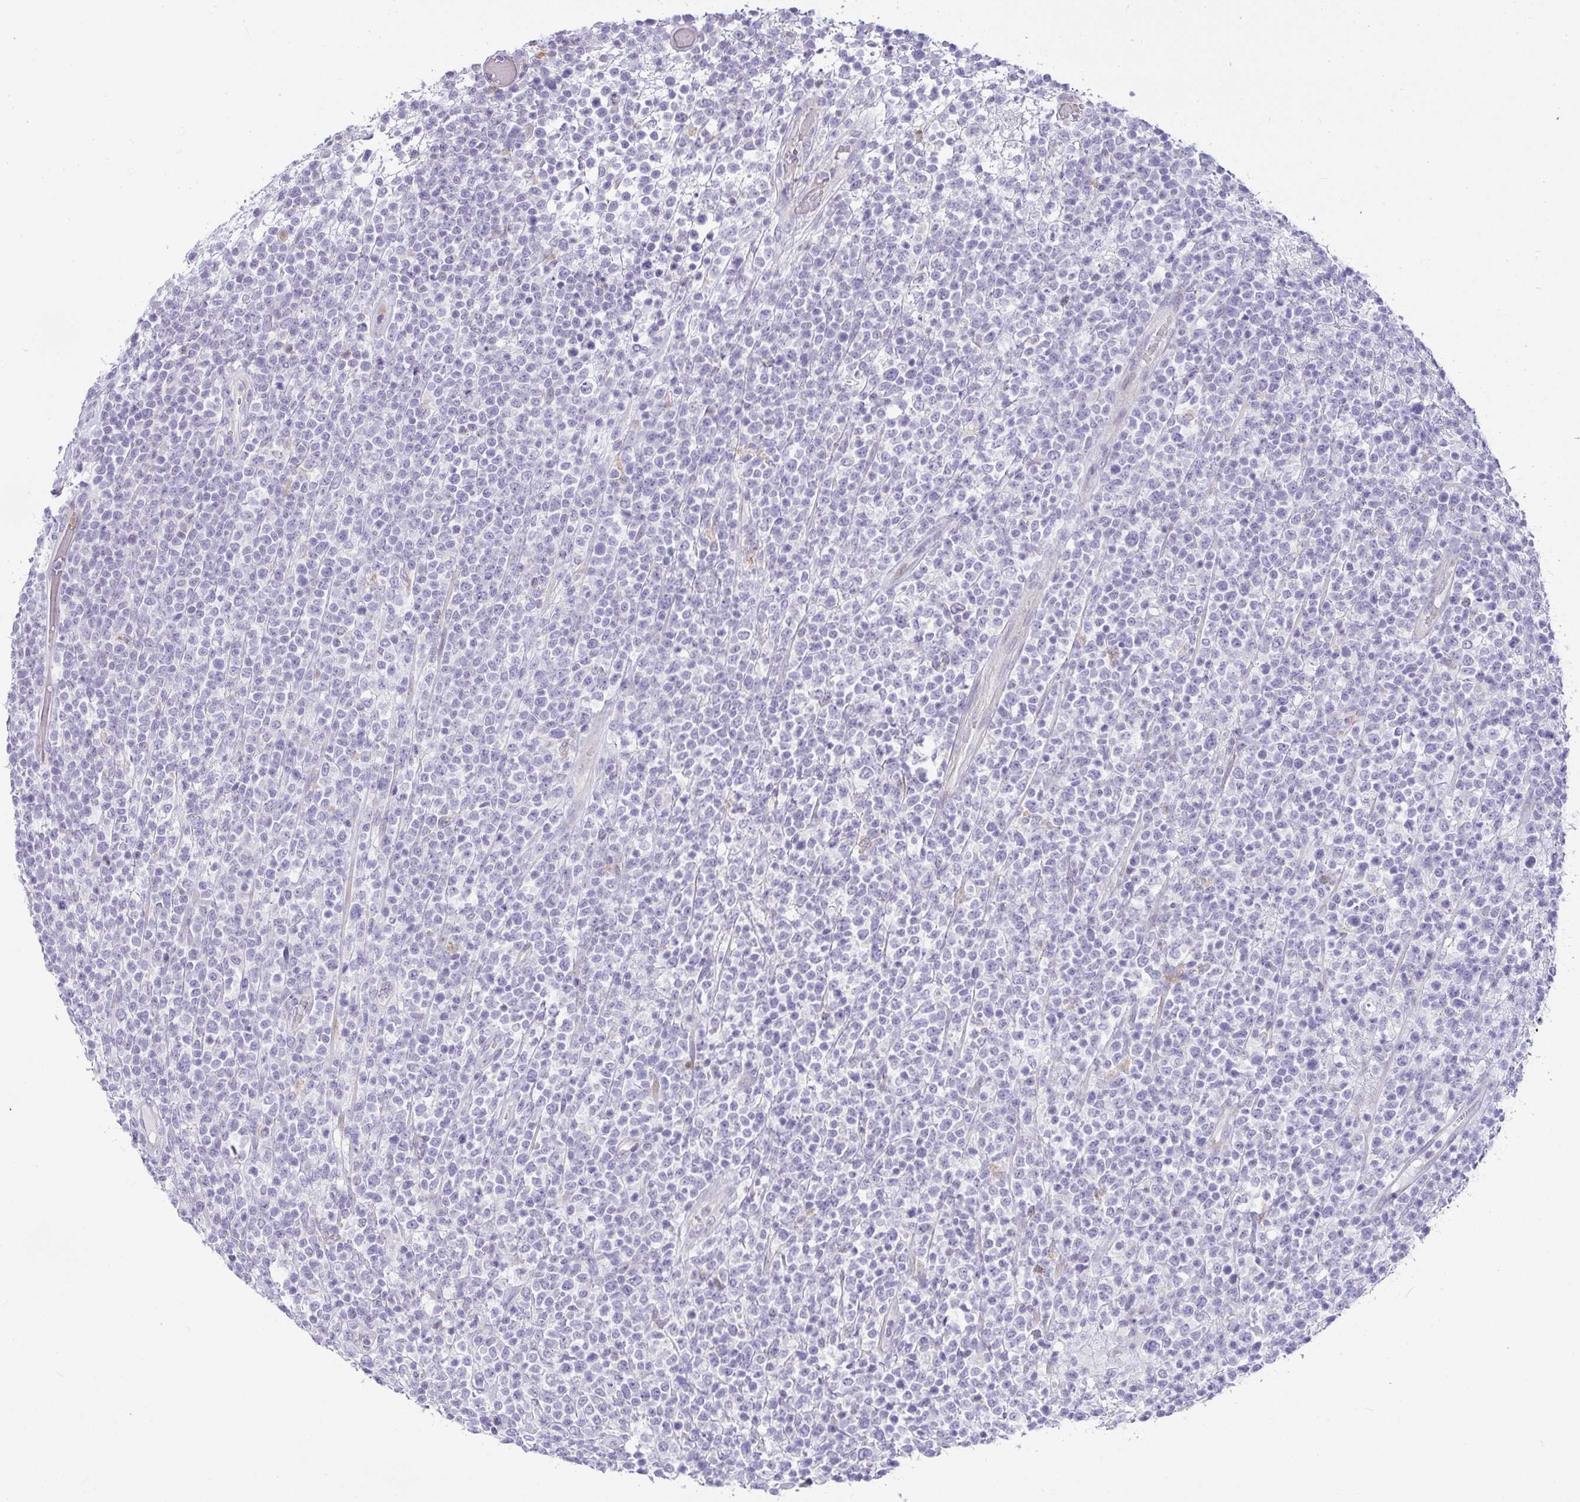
{"staining": {"intensity": "negative", "quantity": "none", "location": "none"}, "tissue": "lymphoma", "cell_type": "Tumor cells", "image_type": "cancer", "snomed": [{"axis": "morphology", "description": "Malignant lymphoma, non-Hodgkin's type, High grade"}, {"axis": "topography", "description": "Colon"}], "caption": "Immunohistochemical staining of lymphoma demonstrates no significant expression in tumor cells. Brightfield microscopy of immunohistochemistry stained with DAB (brown) and hematoxylin (blue), captured at high magnification.", "gene": "LIPE", "patient": {"sex": "female", "age": 53}}